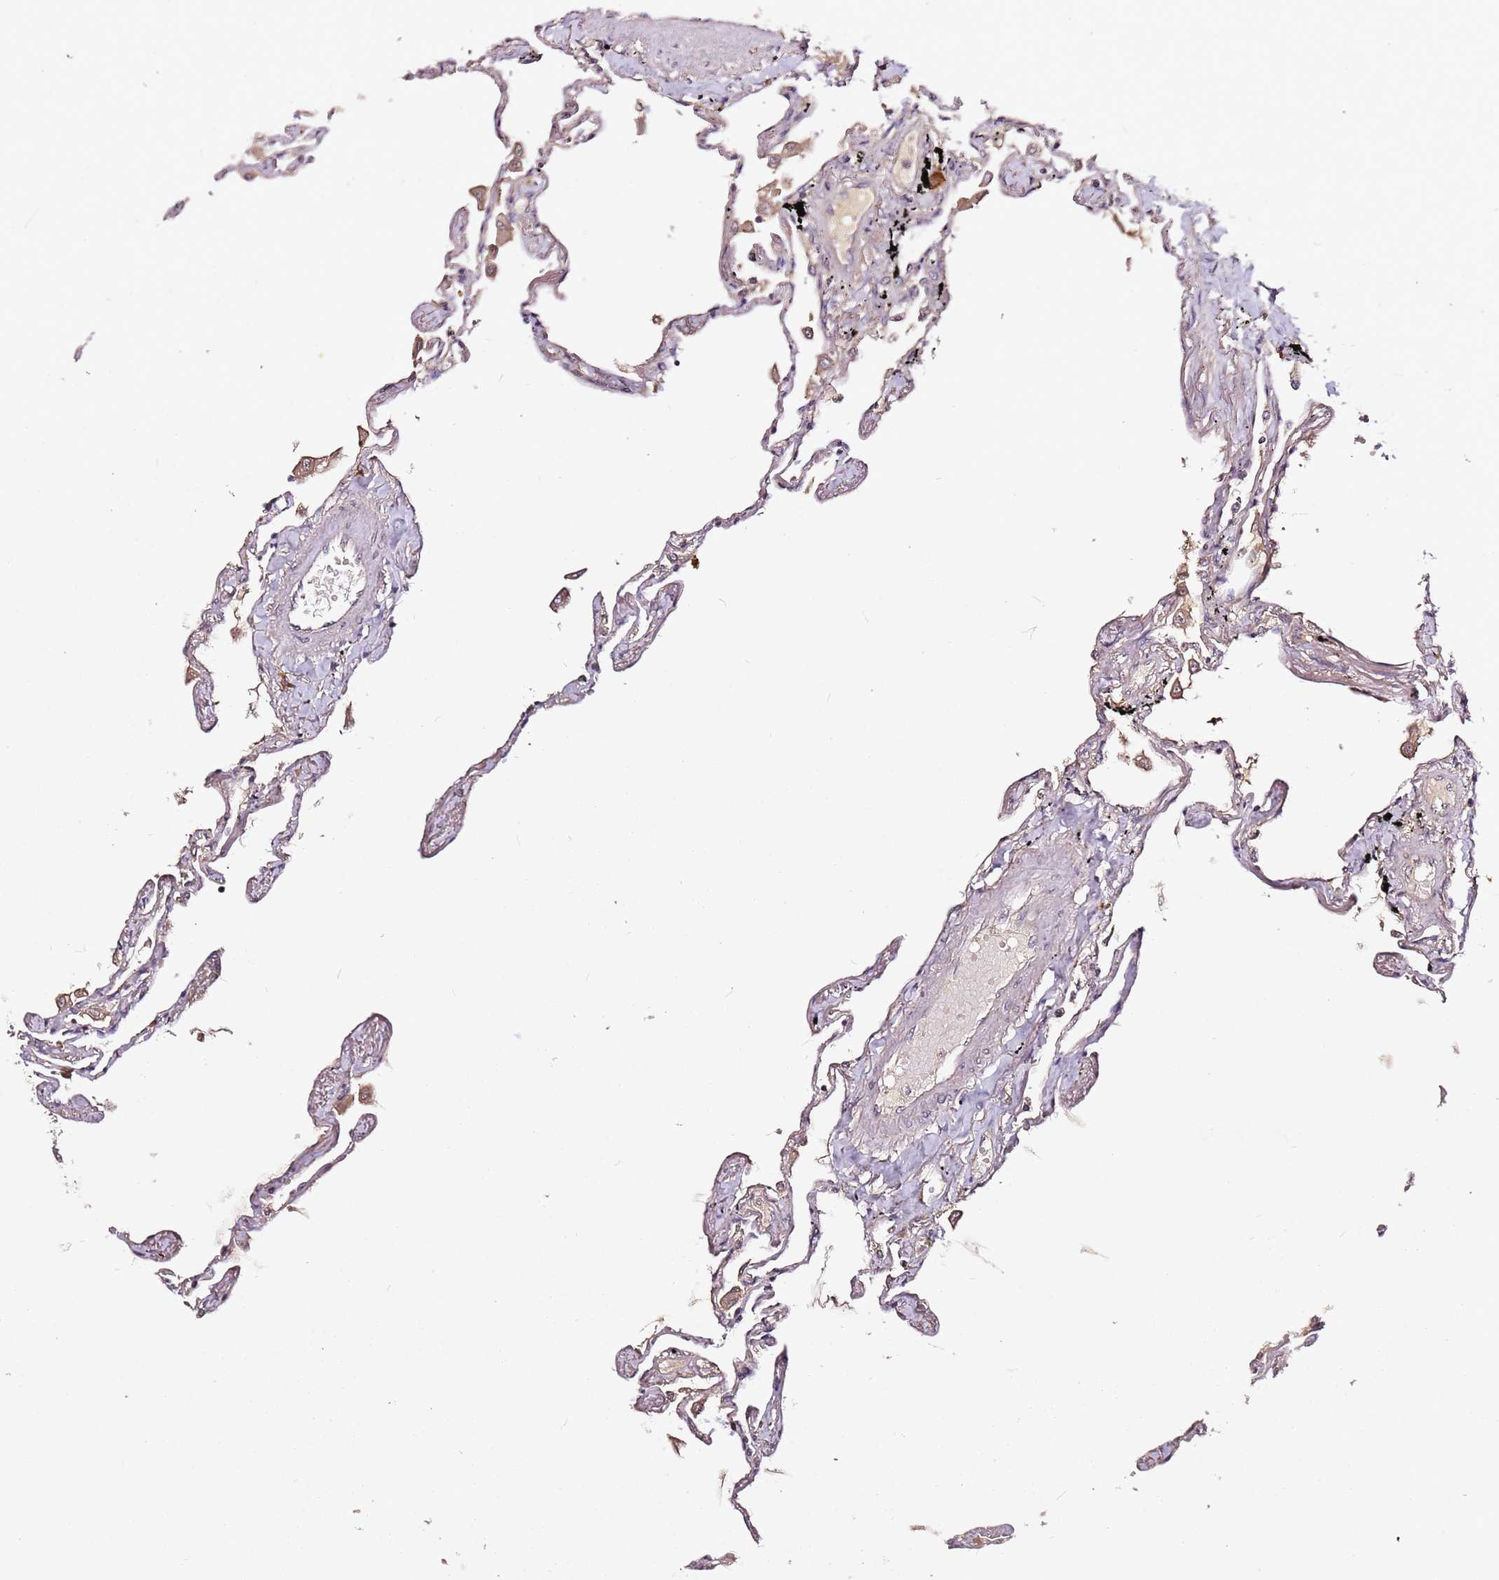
{"staining": {"intensity": "weak", "quantity": "25%-75%", "location": "cytoplasmic/membranous"}, "tissue": "lung", "cell_type": "Alveolar cells", "image_type": "normal", "snomed": [{"axis": "morphology", "description": "Normal tissue, NOS"}, {"axis": "topography", "description": "Lung"}], "caption": "DAB (3,3'-diaminobenzidine) immunohistochemical staining of benign lung exhibits weak cytoplasmic/membranous protein expression in about 25%-75% of alveolar cells.", "gene": "C6orf136", "patient": {"sex": "female", "age": 67}}